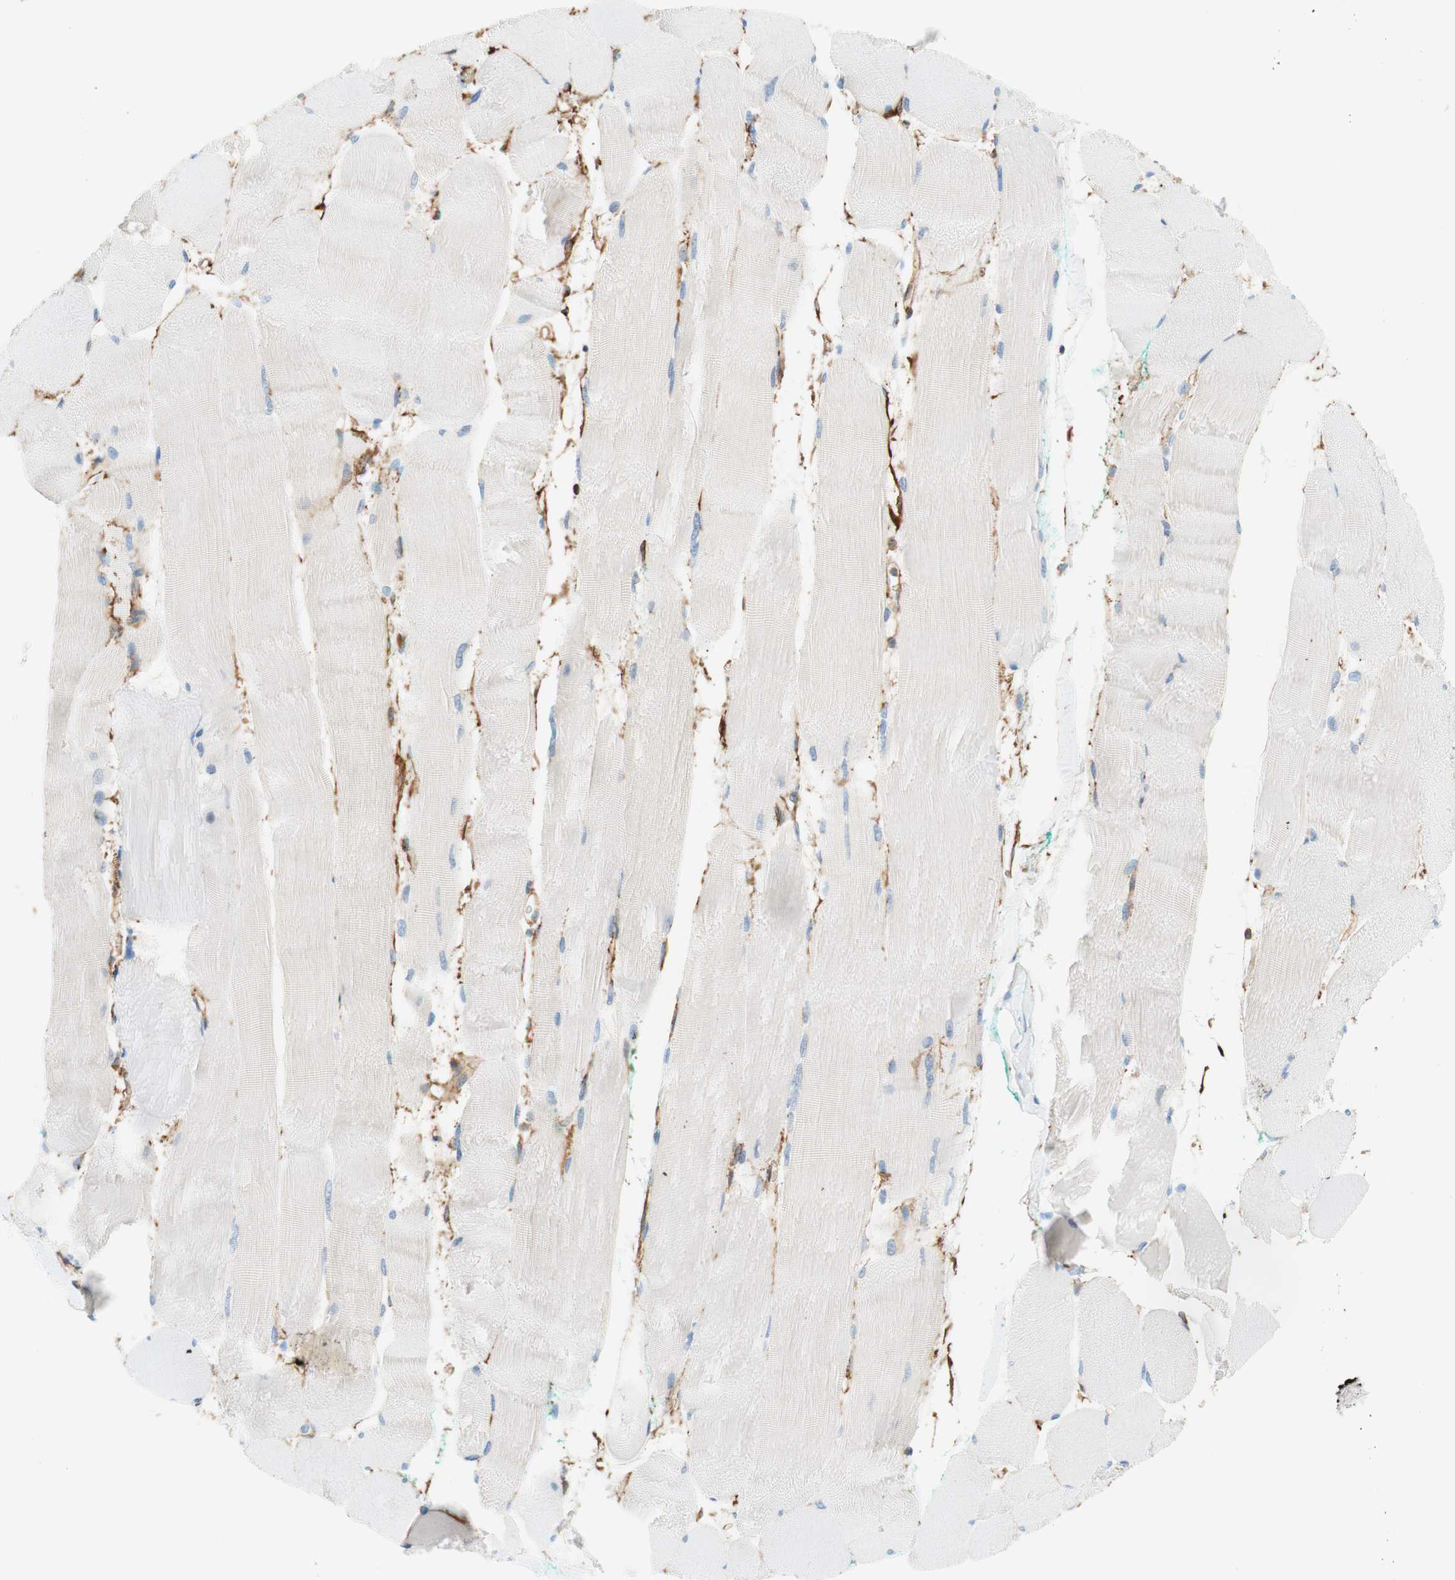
{"staining": {"intensity": "negative", "quantity": "none", "location": "none"}, "tissue": "skeletal muscle", "cell_type": "Myocytes", "image_type": "normal", "snomed": [{"axis": "morphology", "description": "Normal tissue, NOS"}, {"axis": "morphology", "description": "Squamous cell carcinoma, NOS"}, {"axis": "topography", "description": "Skeletal muscle"}], "caption": "Immunohistochemistry (IHC) of normal human skeletal muscle displays no staining in myocytes. (DAB immunohistochemistry (IHC) with hematoxylin counter stain).", "gene": "VPS26A", "patient": {"sex": "male", "age": 51}}